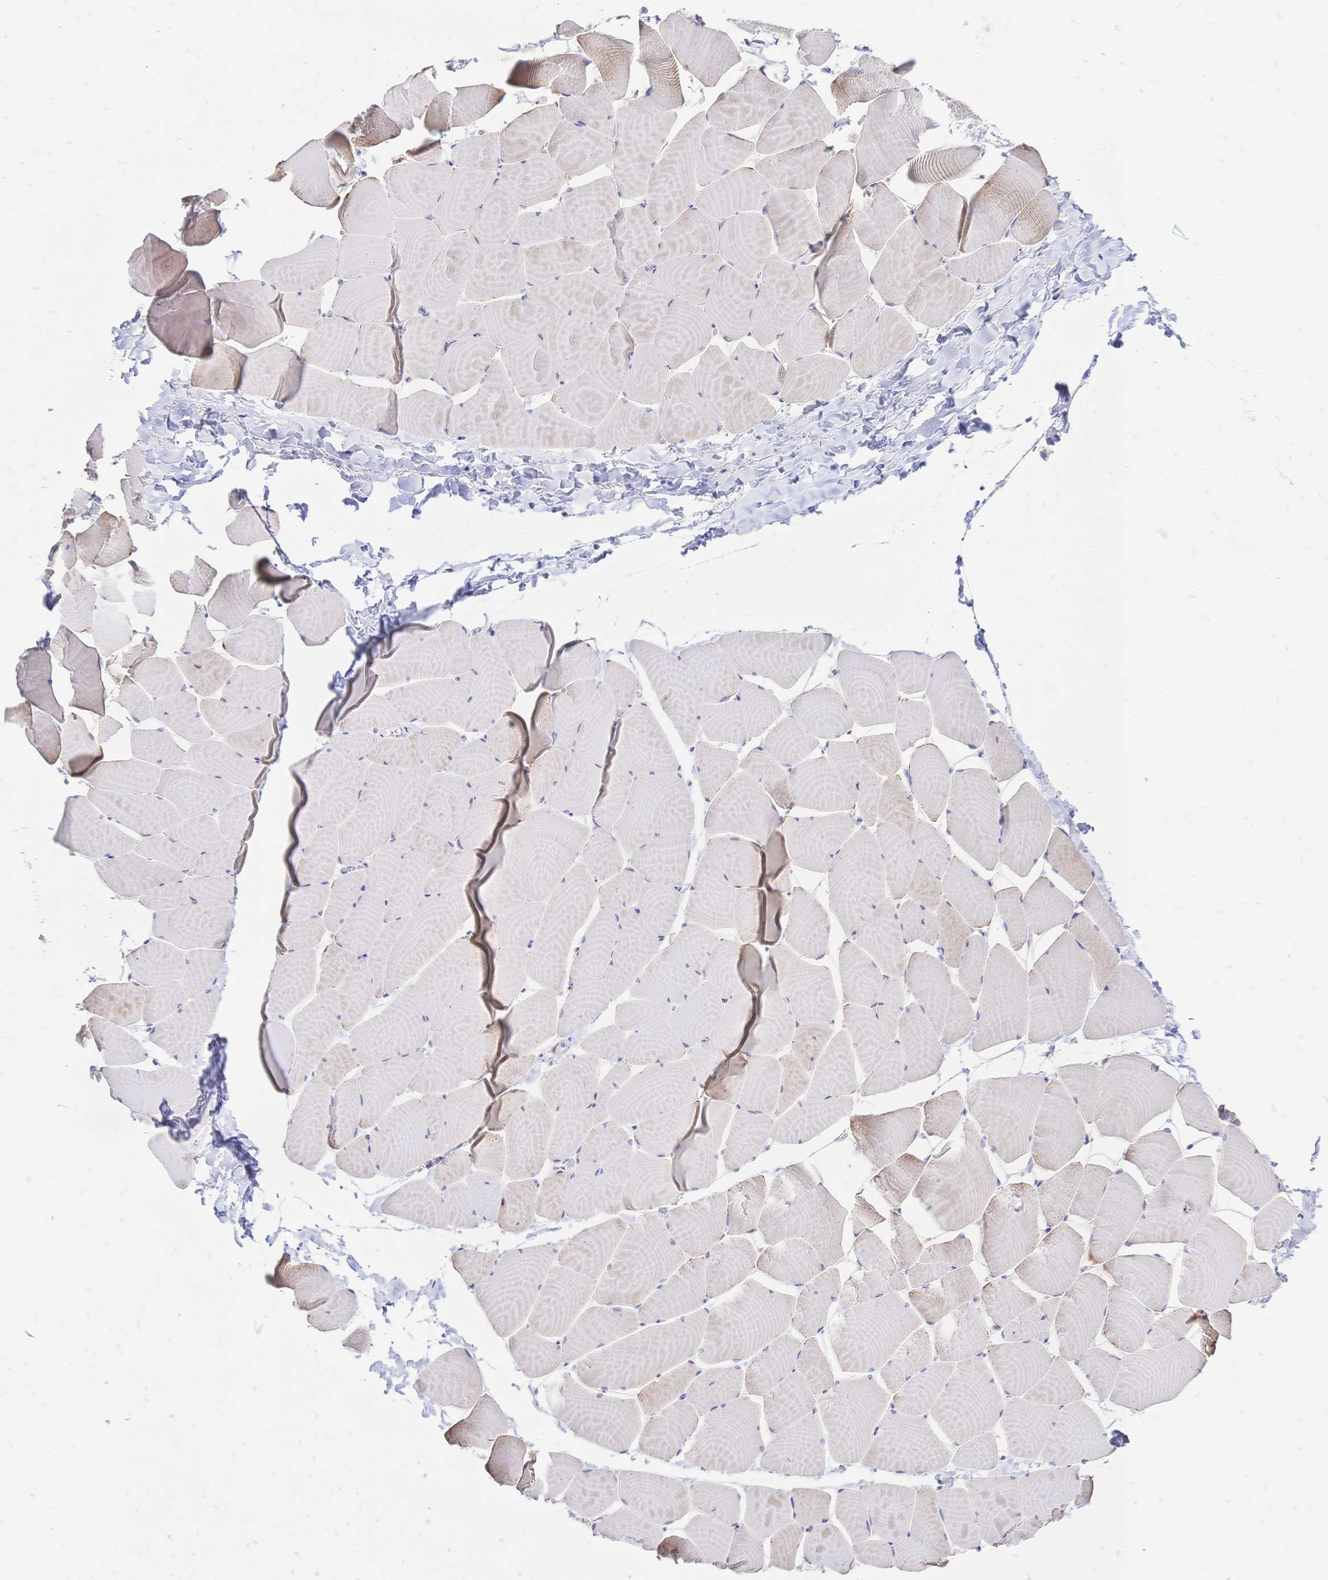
{"staining": {"intensity": "weak", "quantity": "<25%", "location": "cytoplasmic/membranous"}, "tissue": "skeletal muscle", "cell_type": "Myocytes", "image_type": "normal", "snomed": [{"axis": "morphology", "description": "Normal tissue, NOS"}, {"axis": "topography", "description": "Skeletal muscle"}], "caption": "High power microscopy micrograph of an immunohistochemistry (IHC) micrograph of normal skeletal muscle, revealing no significant positivity in myocytes.", "gene": "CLEC18A", "patient": {"sex": "male", "age": 25}}